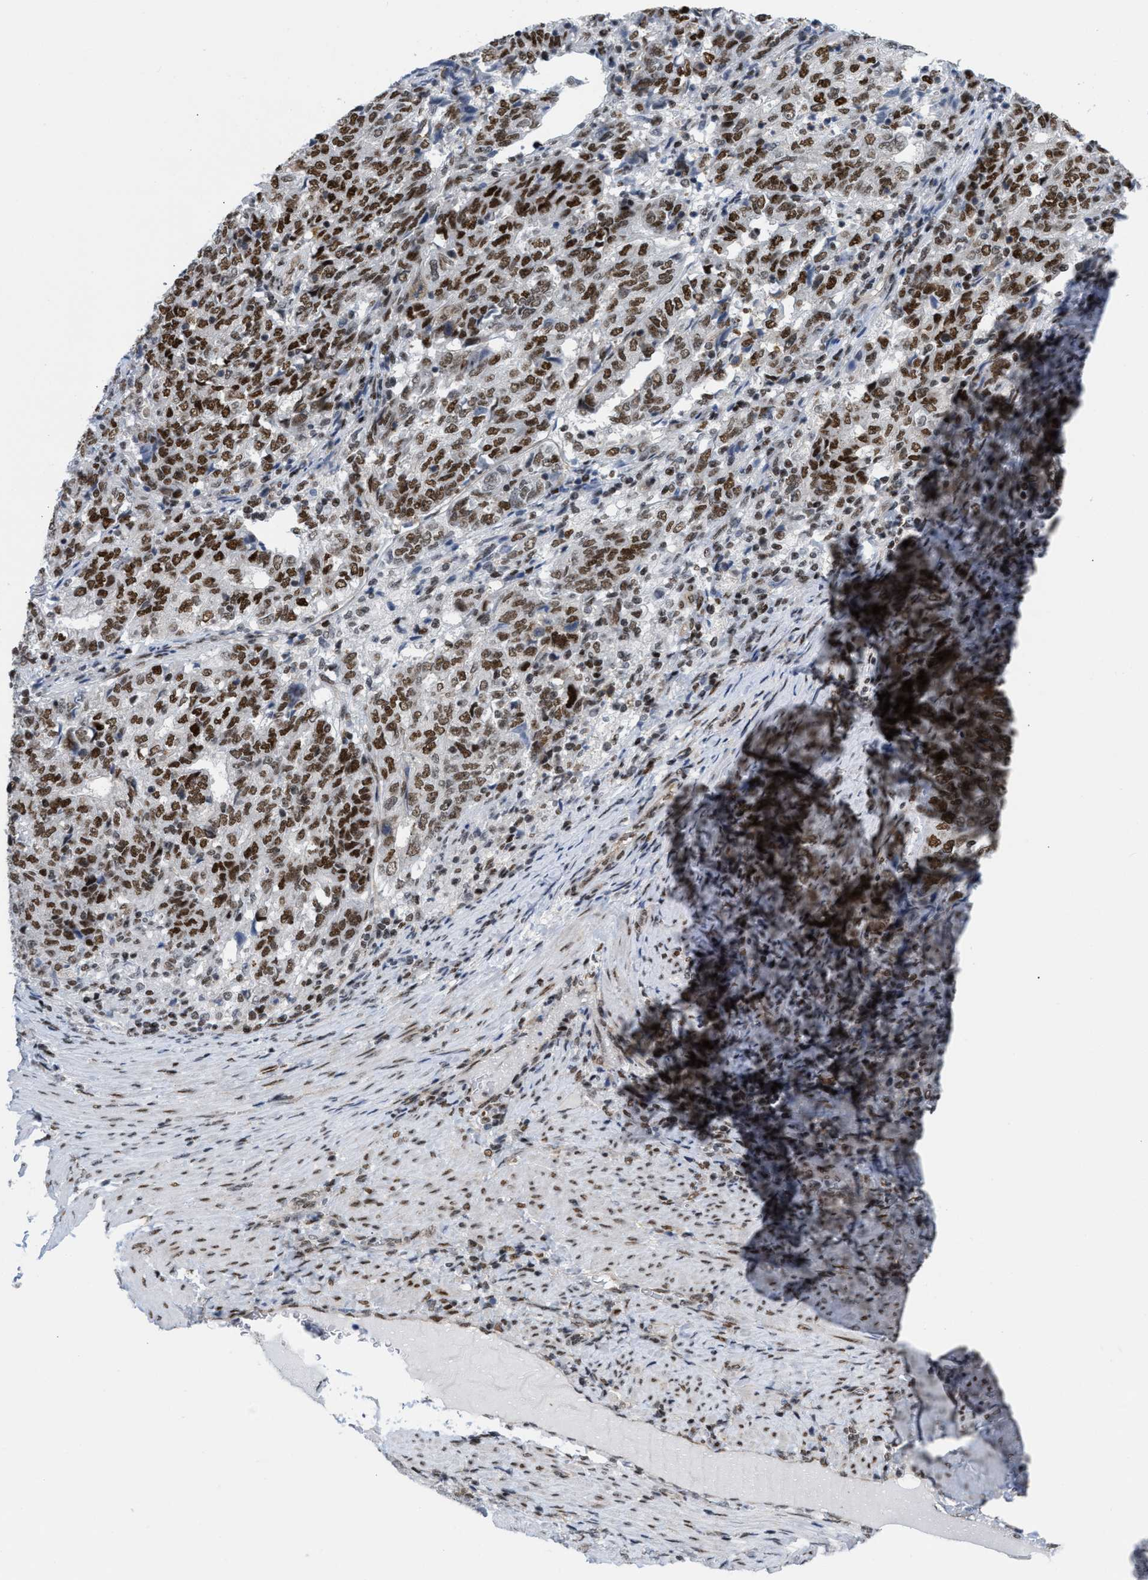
{"staining": {"intensity": "strong", "quantity": ">75%", "location": "nuclear"}, "tissue": "endometrial cancer", "cell_type": "Tumor cells", "image_type": "cancer", "snomed": [{"axis": "morphology", "description": "Adenocarcinoma, NOS"}, {"axis": "topography", "description": "Endometrium"}], "caption": "Endometrial cancer stained with a protein marker exhibits strong staining in tumor cells.", "gene": "MIER1", "patient": {"sex": "female", "age": 80}}